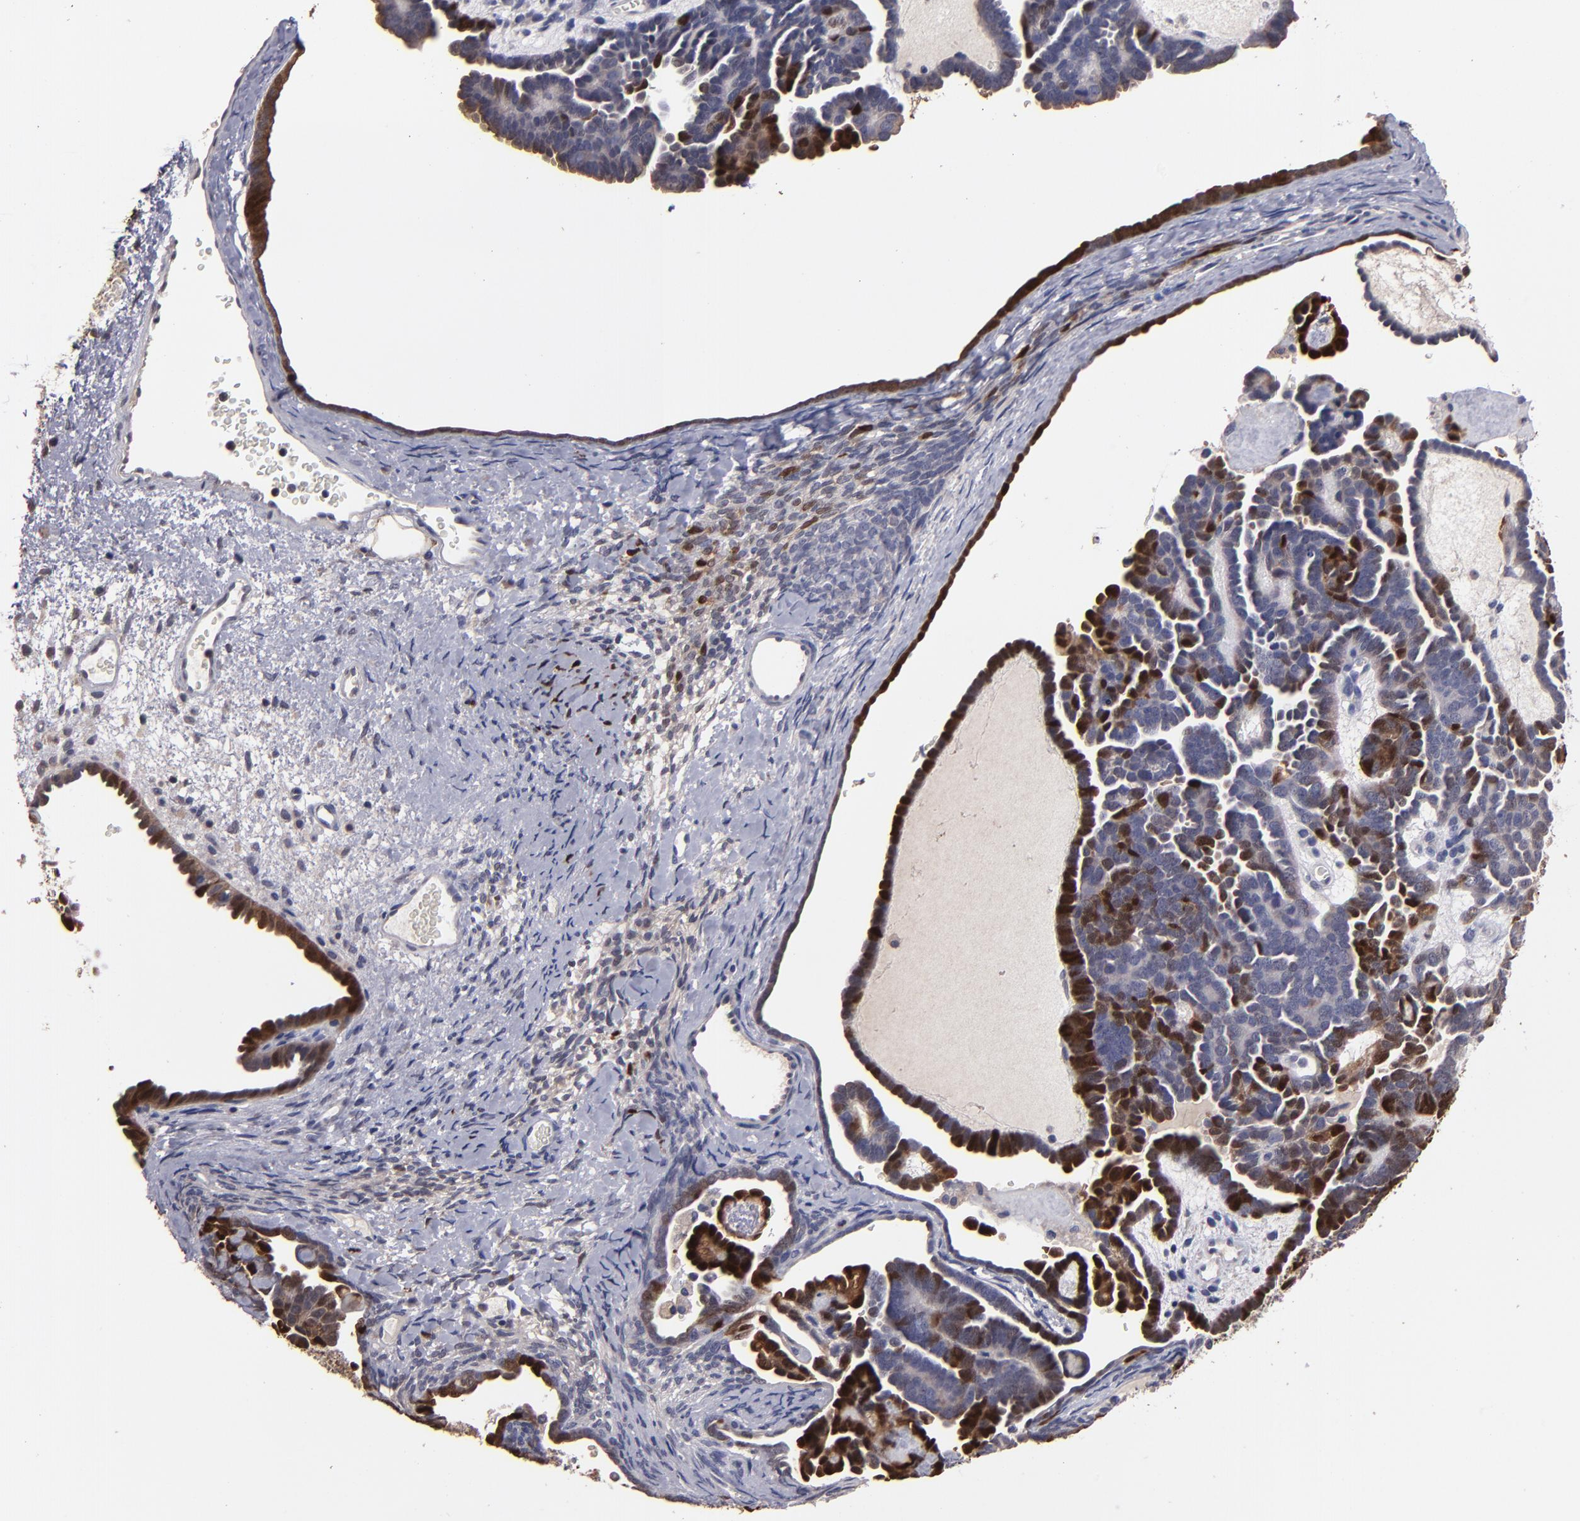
{"staining": {"intensity": "strong", "quantity": "25%-75%", "location": "cytoplasmic/membranous,nuclear"}, "tissue": "endometrial cancer", "cell_type": "Tumor cells", "image_type": "cancer", "snomed": [{"axis": "morphology", "description": "Neoplasm, malignant, NOS"}, {"axis": "topography", "description": "Endometrium"}], "caption": "The photomicrograph displays immunohistochemical staining of endometrial cancer (malignant neoplasm). There is strong cytoplasmic/membranous and nuclear expression is present in about 25%-75% of tumor cells.", "gene": "S100A1", "patient": {"sex": "female", "age": 74}}